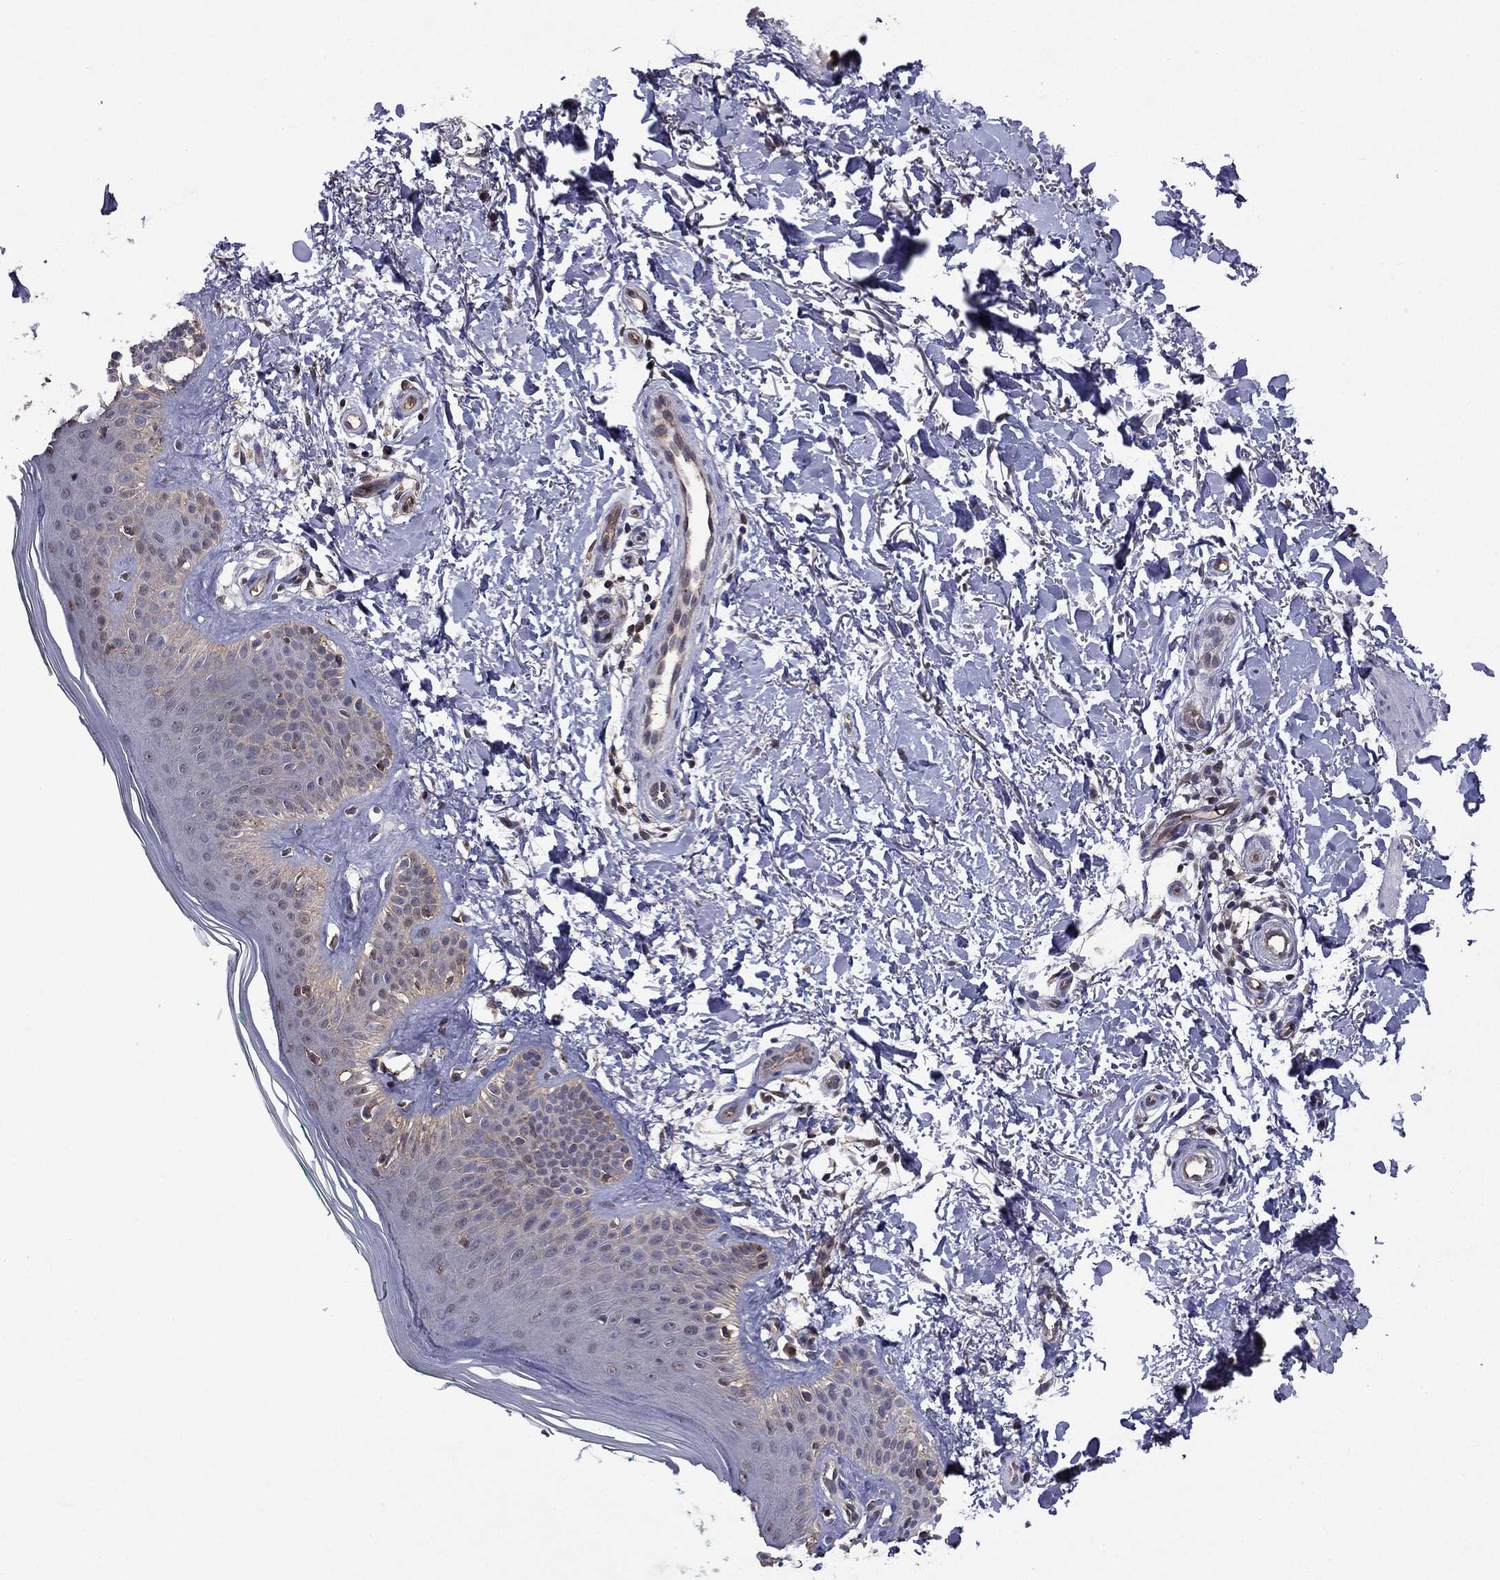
{"staining": {"intensity": "negative", "quantity": "none", "location": "none"}, "tissue": "skin", "cell_type": "Fibroblasts", "image_type": "normal", "snomed": [{"axis": "morphology", "description": "Normal tissue, NOS"}, {"axis": "morphology", "description": "Inflammation, NOS"}, {"axis": "morphology", "description": "Fibrosis, NOS"}, {"axis": "topography", "description": "Skin"}], "caption": "High power microscopy histopathology image of an immunohistochemistry (IHC) photomicrograph of unremarkable skin, revealing no significant staining in fibroblasts.", "gene": "APPBP2", "patient": {"sex": "male", "age": 71}}